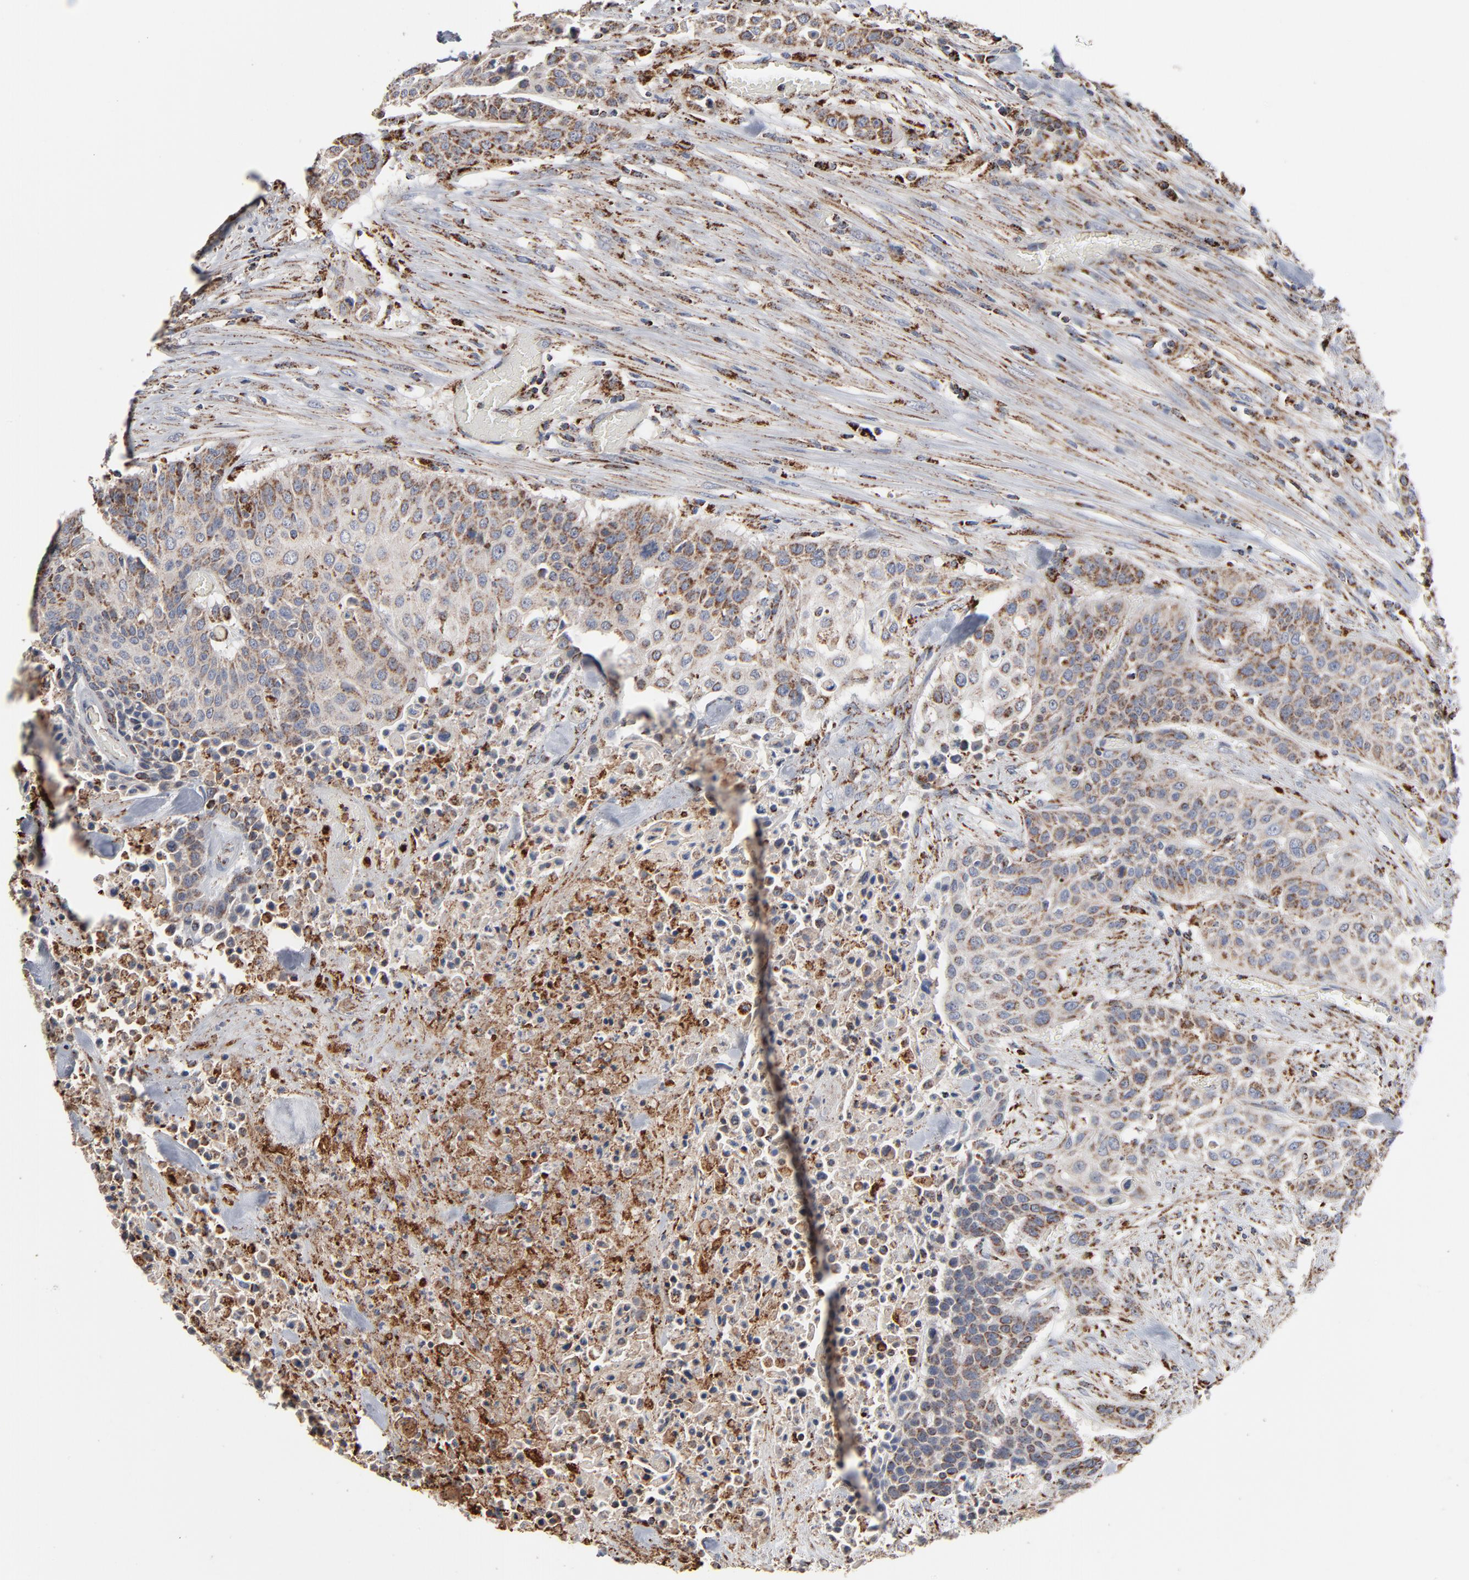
{"staining": {"intensity": "moderate", "quantity": ">75%", "location": "cytoplasmic/membranous"}, "tissue": "urothelial cancer", "cell_type": "Tumor cells", "image_type": "cancer", "snomed": [{"axis": "morphology", "description": "Urothelial carcinoma, High grade"}, {"axis": "topography", "description": "Urinary bladder"}], "caption": "Urothelial cancer stained with a protein marker exhibits moderate staining in tumor cells.", "gene": "UQCRC1", "patient": {"sex": "male", "age": 74}}